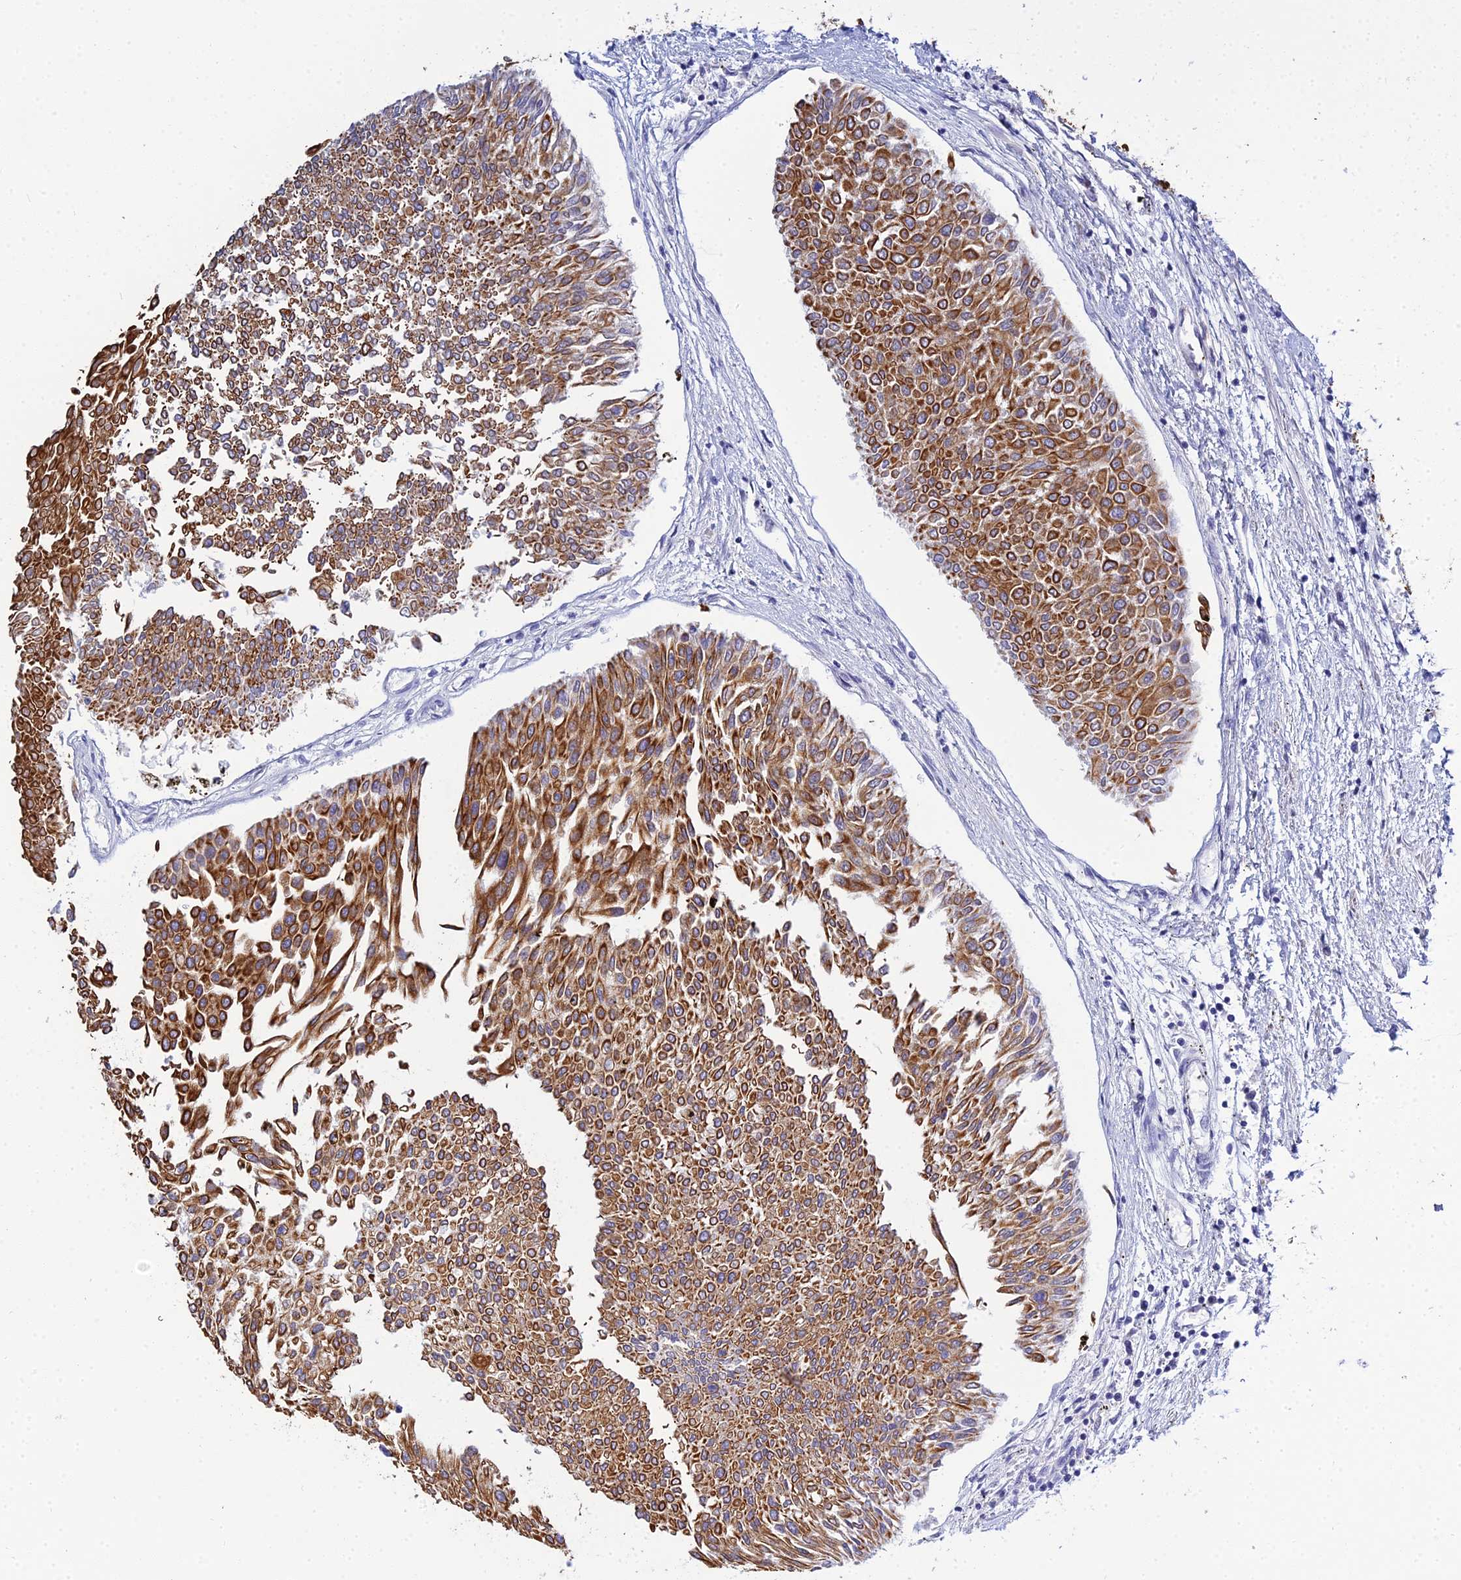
{"staining": {"intensity": "strong", "quantity": ">75%", "location": "cytoplasmic/membranous"}, "tissue": "urothelial cancer", "cell_type": "Tumor cells", "image_type": "cancer", "snomed": [{"axis": "morphology", "description": "Urothelial carcinoma, Low grade"}, {"axis": "topography", "description": "Urinary bladder"}], "caption": "Strong cytoplasmic/membranous staining for a protein is identified in about >75% of tumor cells of urothelial cancer using immunohistochemistry.", "gene": "ZXDA", "patient": {"sex": "male", "age": 67}}